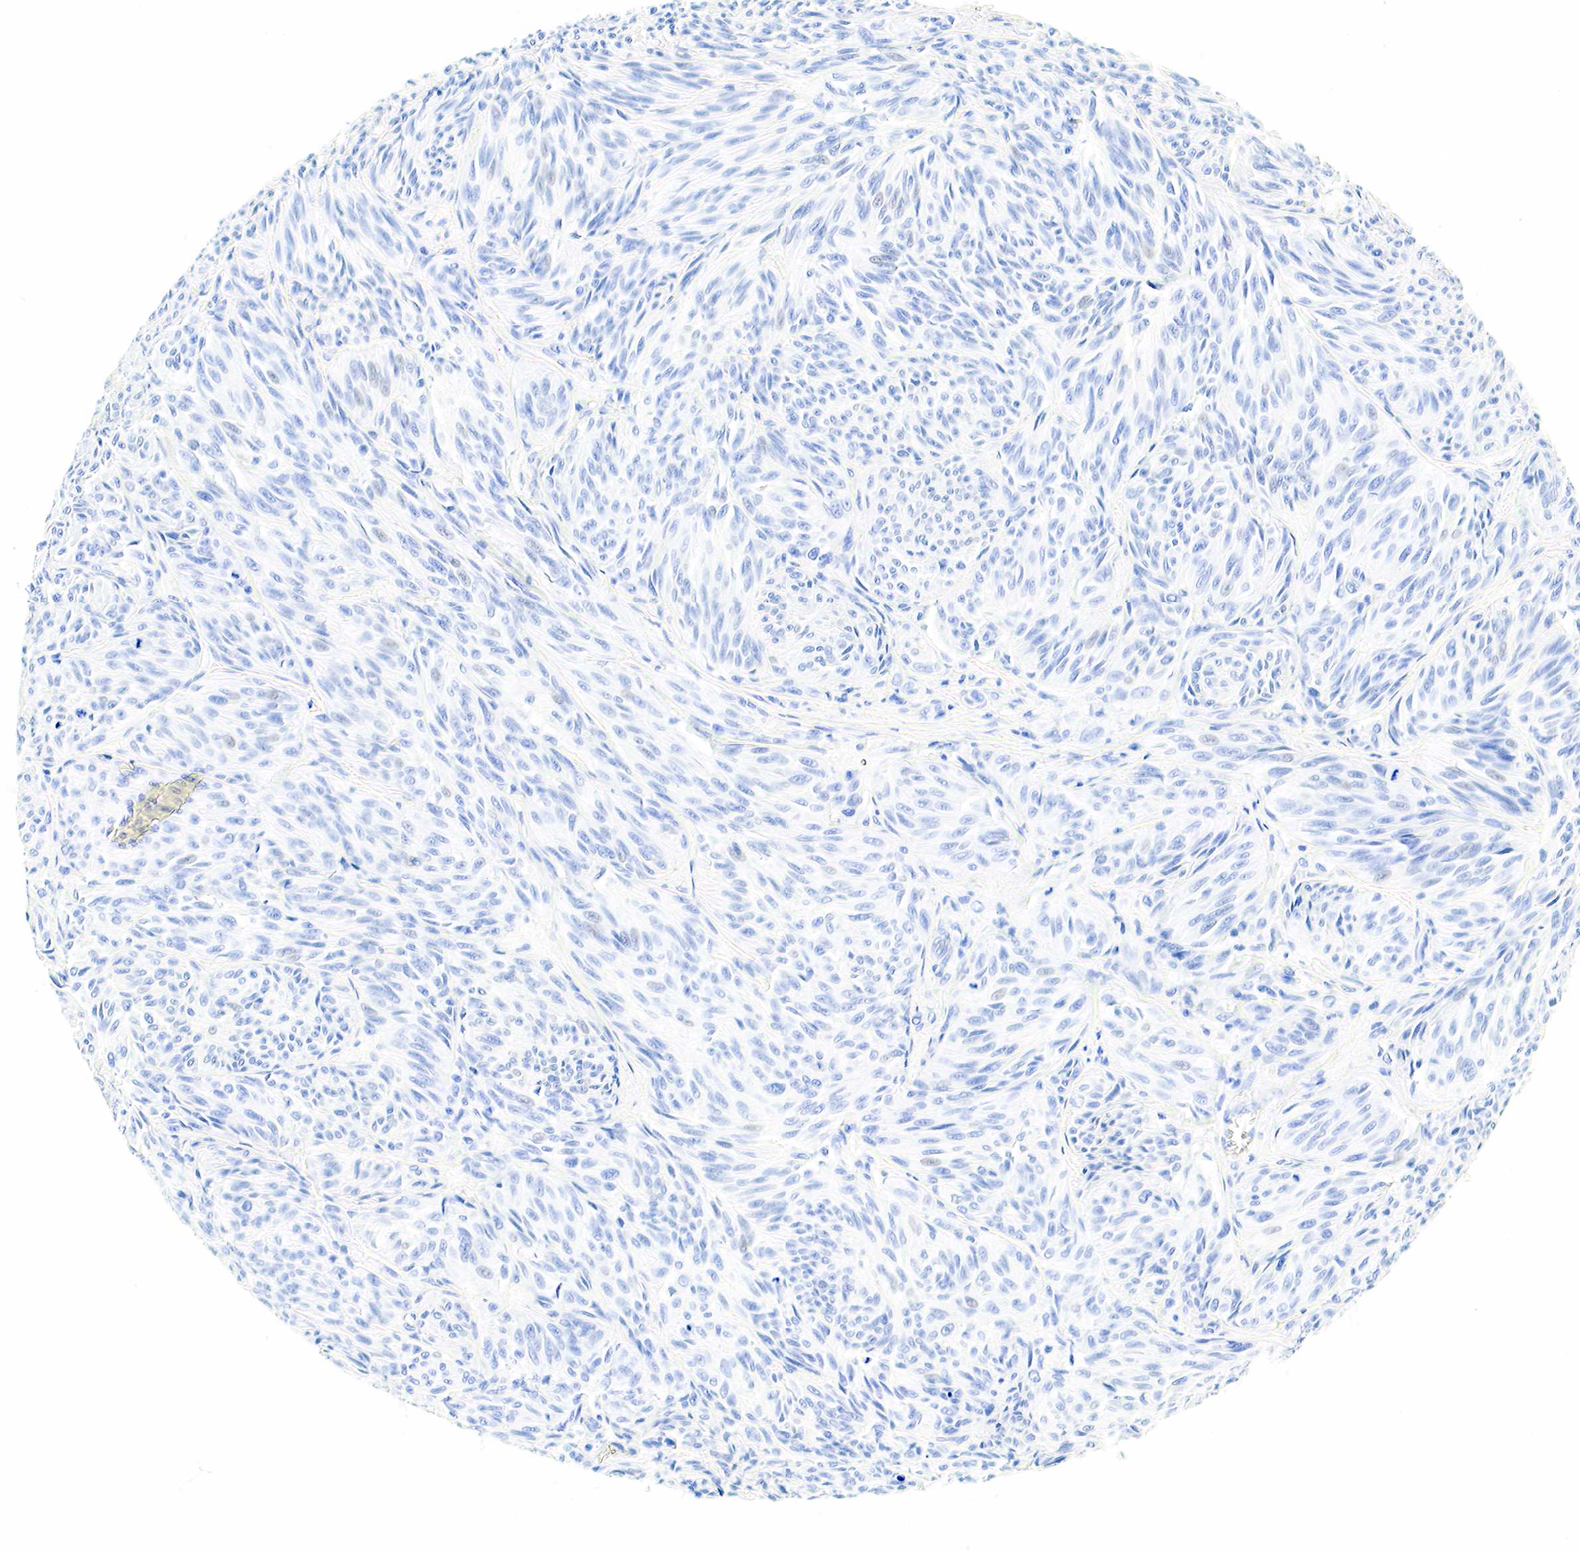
{"staining": {"intensity": "negative", "quantity": "none", "location": "none"}, "tissue": "melanoma", "cell_type": "Tumor cells", "image_type": "cancer", "snomed": [{"axis": "morphology", "description": "Malignant melanoma, NOS"}, {"axis": "topography", "description": "Skin"}], "caption": "Malignant melanoma was stained to show a protein in brown. There is no significant positivity in tumor cells. The staining is performed using DAB brown chromogen with nuclei counter-stained in using hematoxylin.", "gene": "KRT7", "patient": {"sex": "male", "age": 54}}